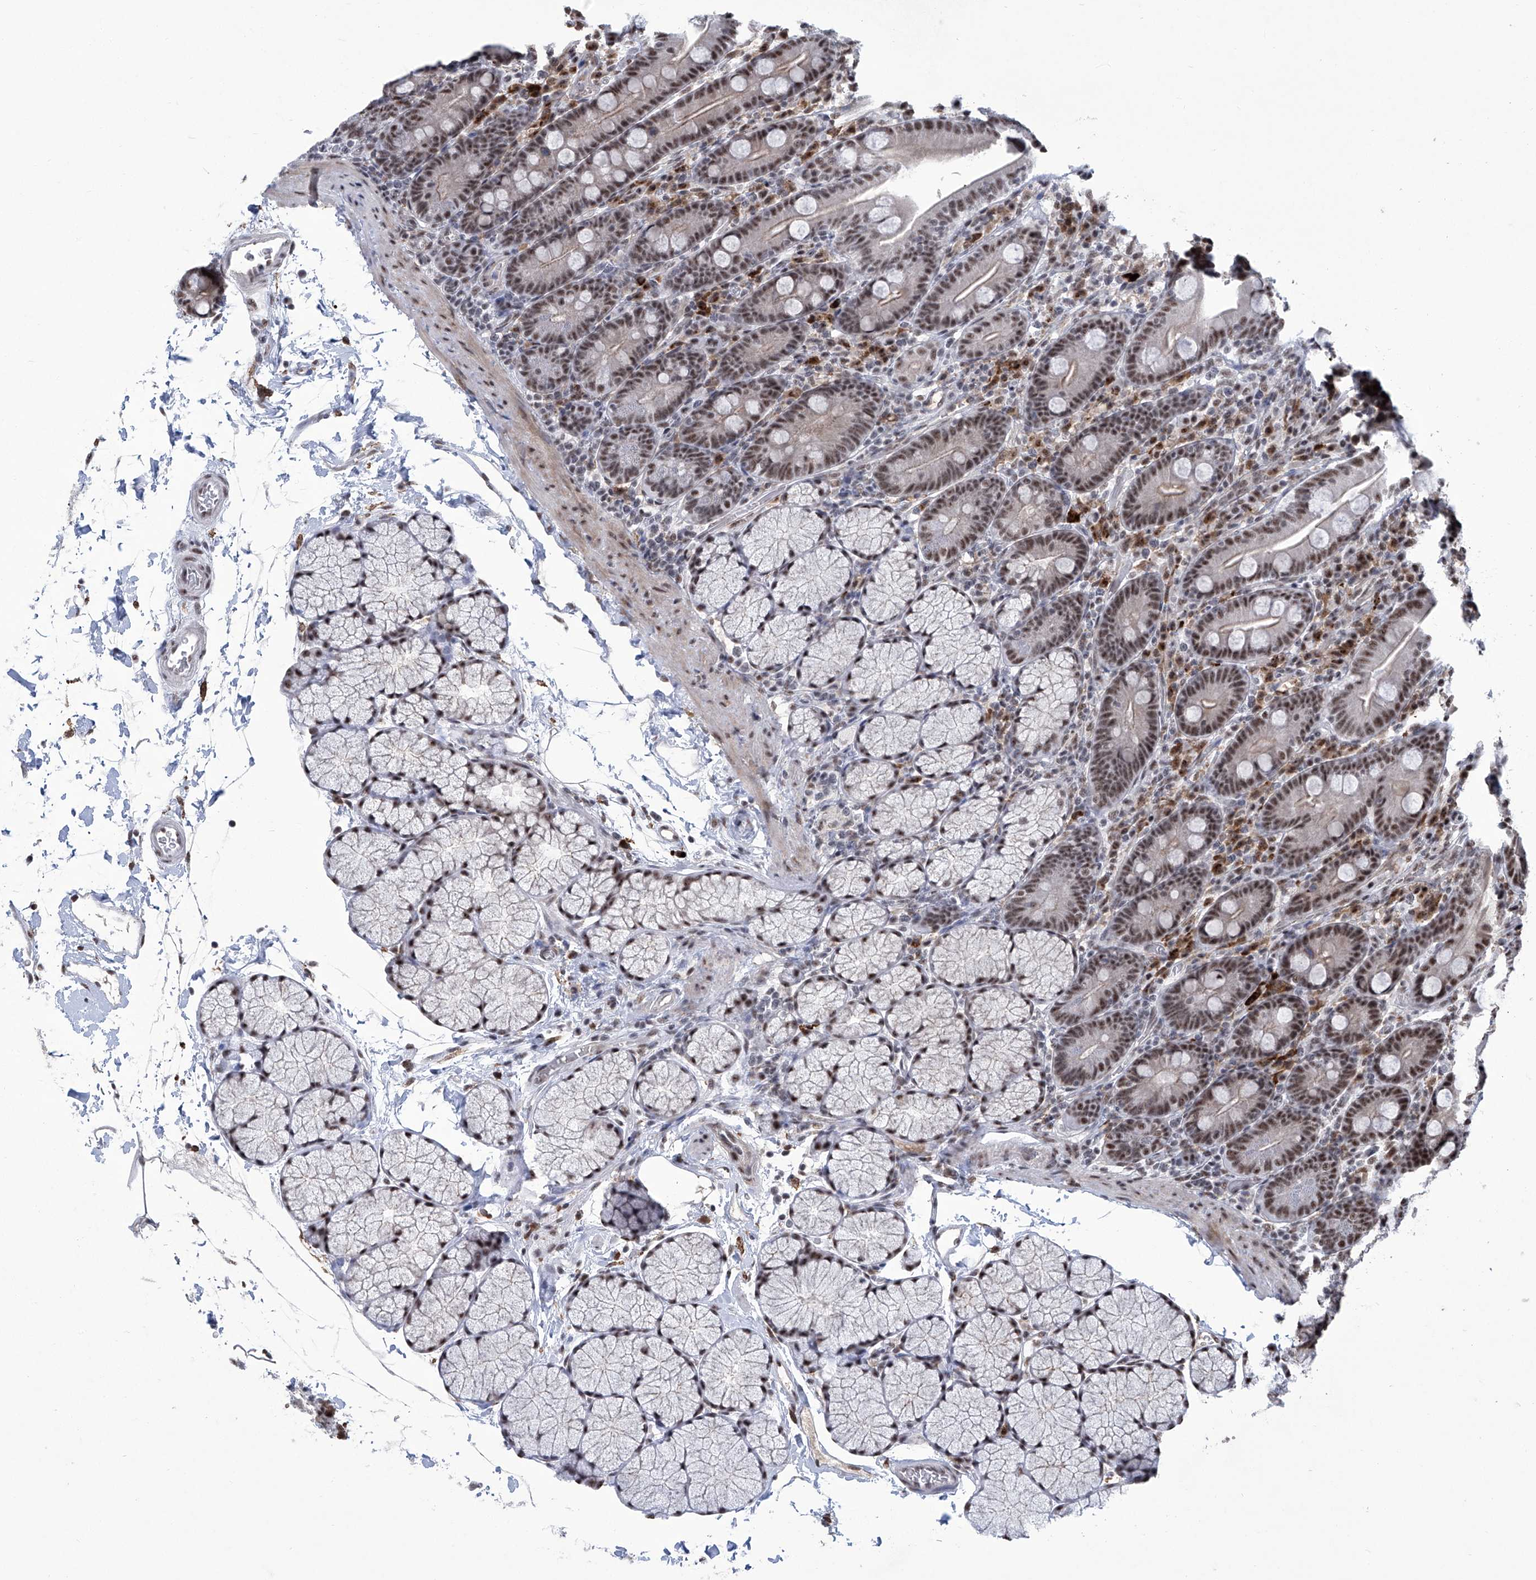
{"staining": {"intensity": "moderate", "quantity": ">75%", "location": "nuclear"}, "tissue": "duodenum", "cell_type": "Glandular cells", "image_type": "normal", "snomed": [{"axis": "morphology", "description": "Normal tissue, NOS"}, {"axis": "topography", "description": "Duodenum"}], "caption": "IHC of normal duodenum demonstrates medium levels of moderate nuclear positivity in approximately >75% of glandular cells.", "gene": "FBXL4", "patient": {"sex": "male", "age": 35}}